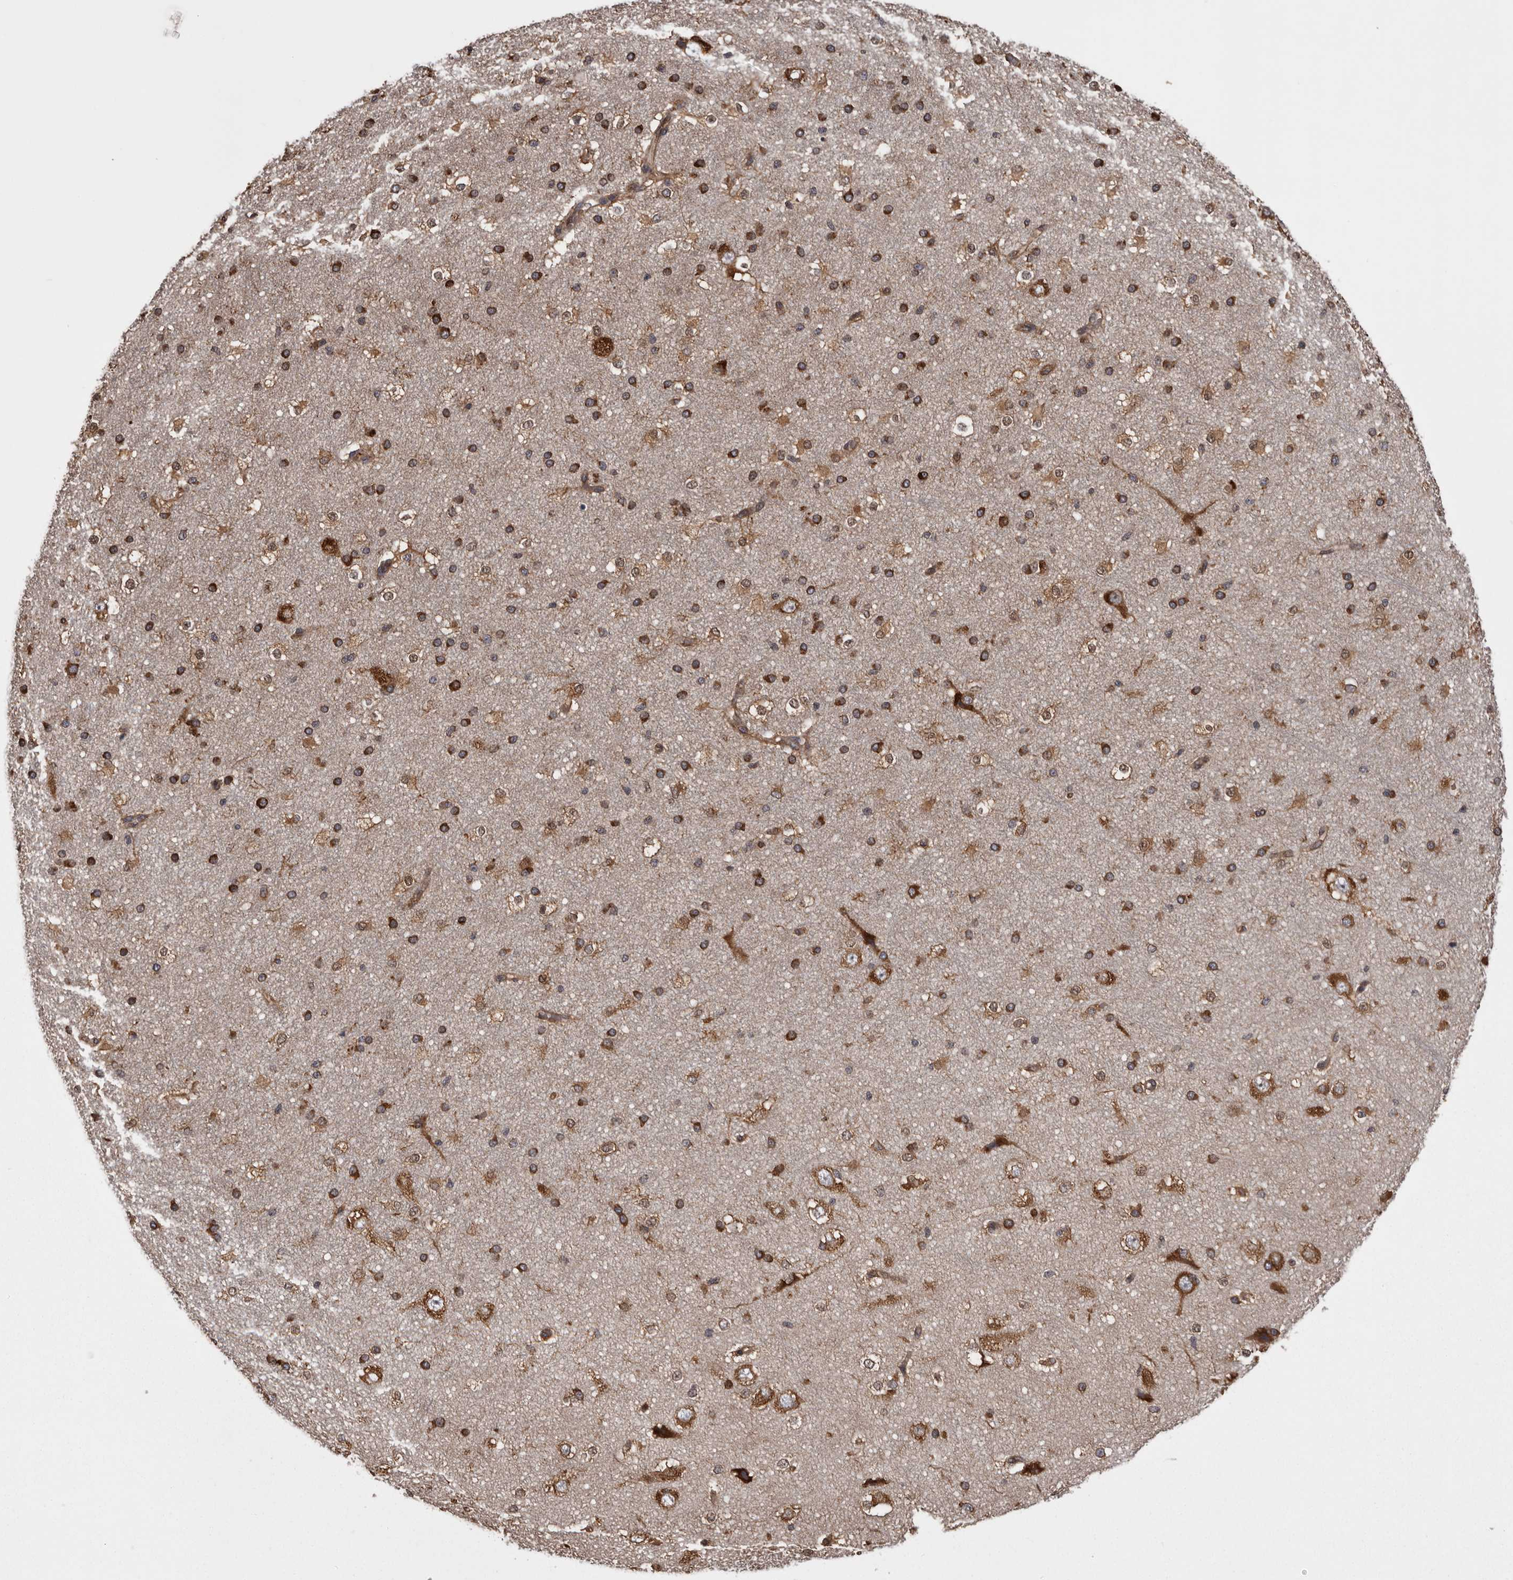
{"staining": {"intensity": "moderate", "quantity": ">75%", "location": "cytoplasmic/membranous"}, "tissue": "cerebral cortex", "cell_type": "Endothelial cells", "image_type": "normal", "snomed": [{"axis": "morphology", "description": "Normal tissue, NOS"}, {"axis": "morphology", "description": "Developmental malformation"}, {"axis": "topography", "description": "Cerebral cortex"}], "caption": "IHC (DAB) staining of unremarkable human cerebral cortex displays moderate cytoplasmic/membranous protein staining in about >75% of endothelial cells.", "gene": "DARS1", "patient": {"sex": "female", "age": 30}}